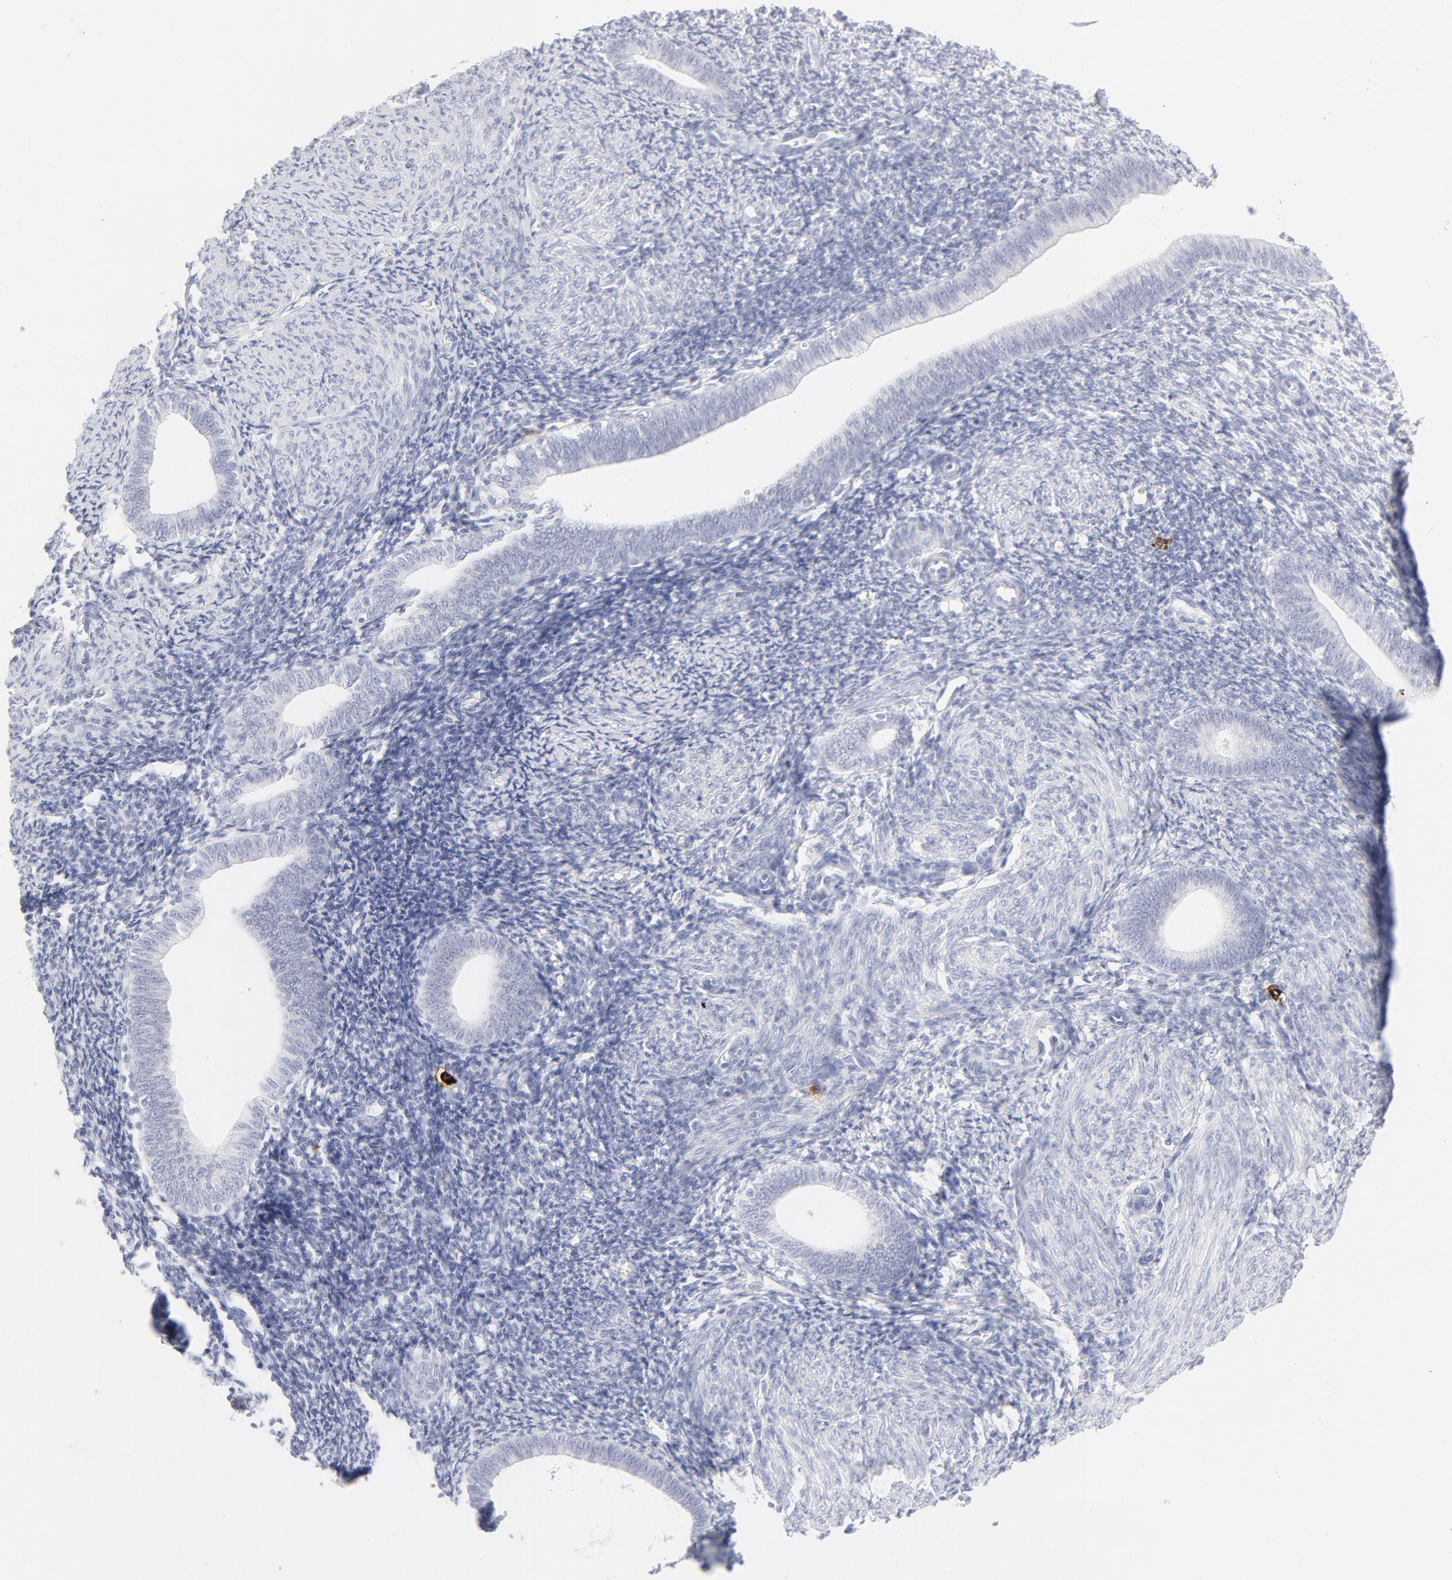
{"staining": {"intensity": "weak", "quantity": "<25%", "location": "cytoplasmic/membranous"}, "tissue": "endometrium", "cell_type": "Cells in endometrial stroma", "image_type": "normal", "snomed": [{"axis": "morphology", "description": "Normal tissue, NOS"}, {"axis": "topography", "description": "Endometrium"}], "caption": "Immunohistochemical staining of benign human endometrium demonstrates no significant expression in cells in endometrial stroma.", "gene": "CCR7", "patient": {"sex": "female", "age": 57}}